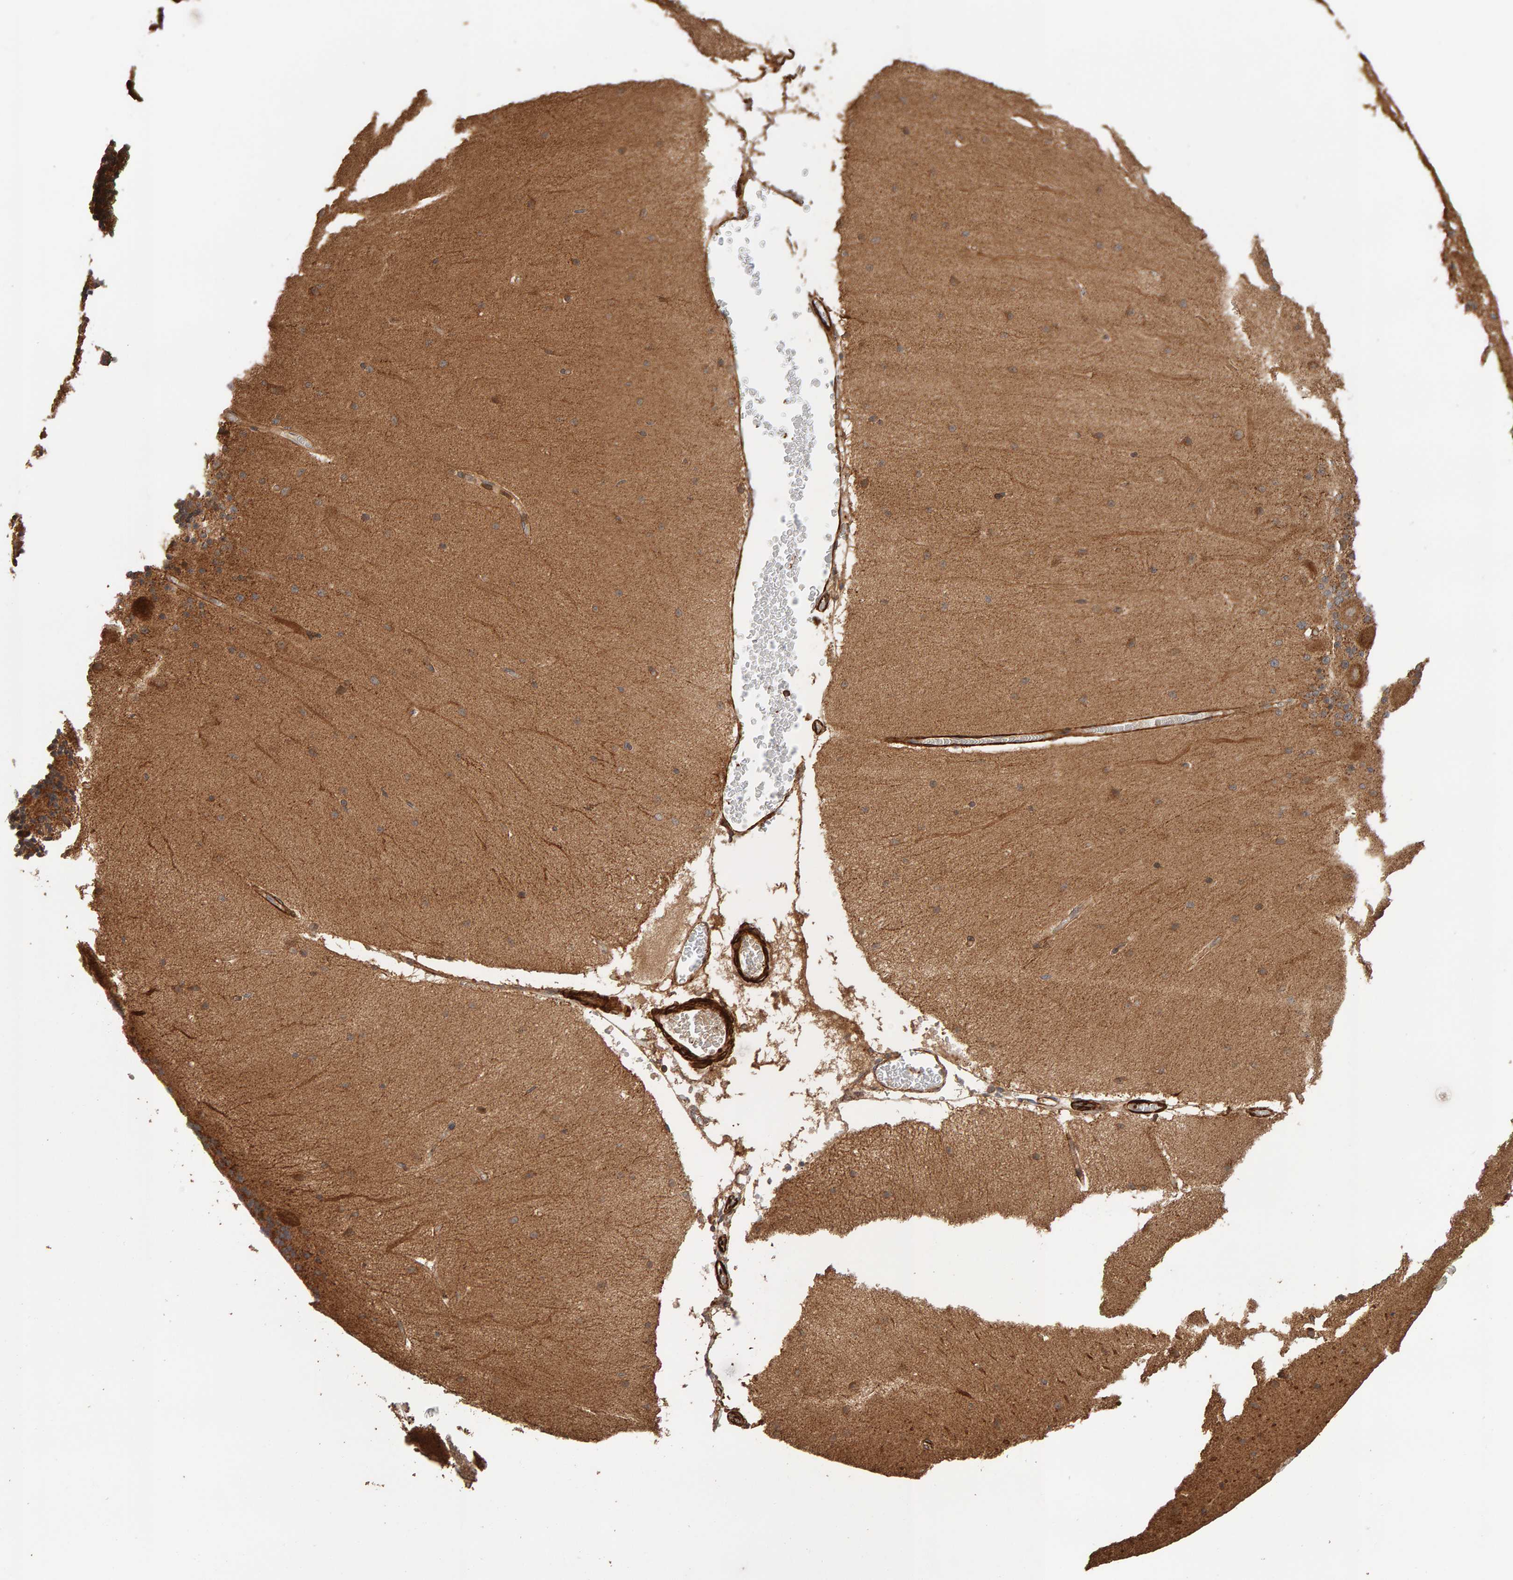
{"staining": {"intensity": "moderate", "quantity": ">75%", "location": "cytoplasmic/membranous"}, "tissue": "cerebellum", "cell_type": "Cells in granular layer", "image_type": "normal", "snomed": [{"axis": "morphology", "description": "Normal tissue, NOS"}, {"axis": "topography", "description": "Cerebellum"}], "caption": "Moderate cytoplasmic/membranous staining for a protein is seen in approximately >75% of cells in granular layer of normal cerebellum using IHC.", "gene": "SYNRG", "patient": {"sex": "female", "age": 54}}